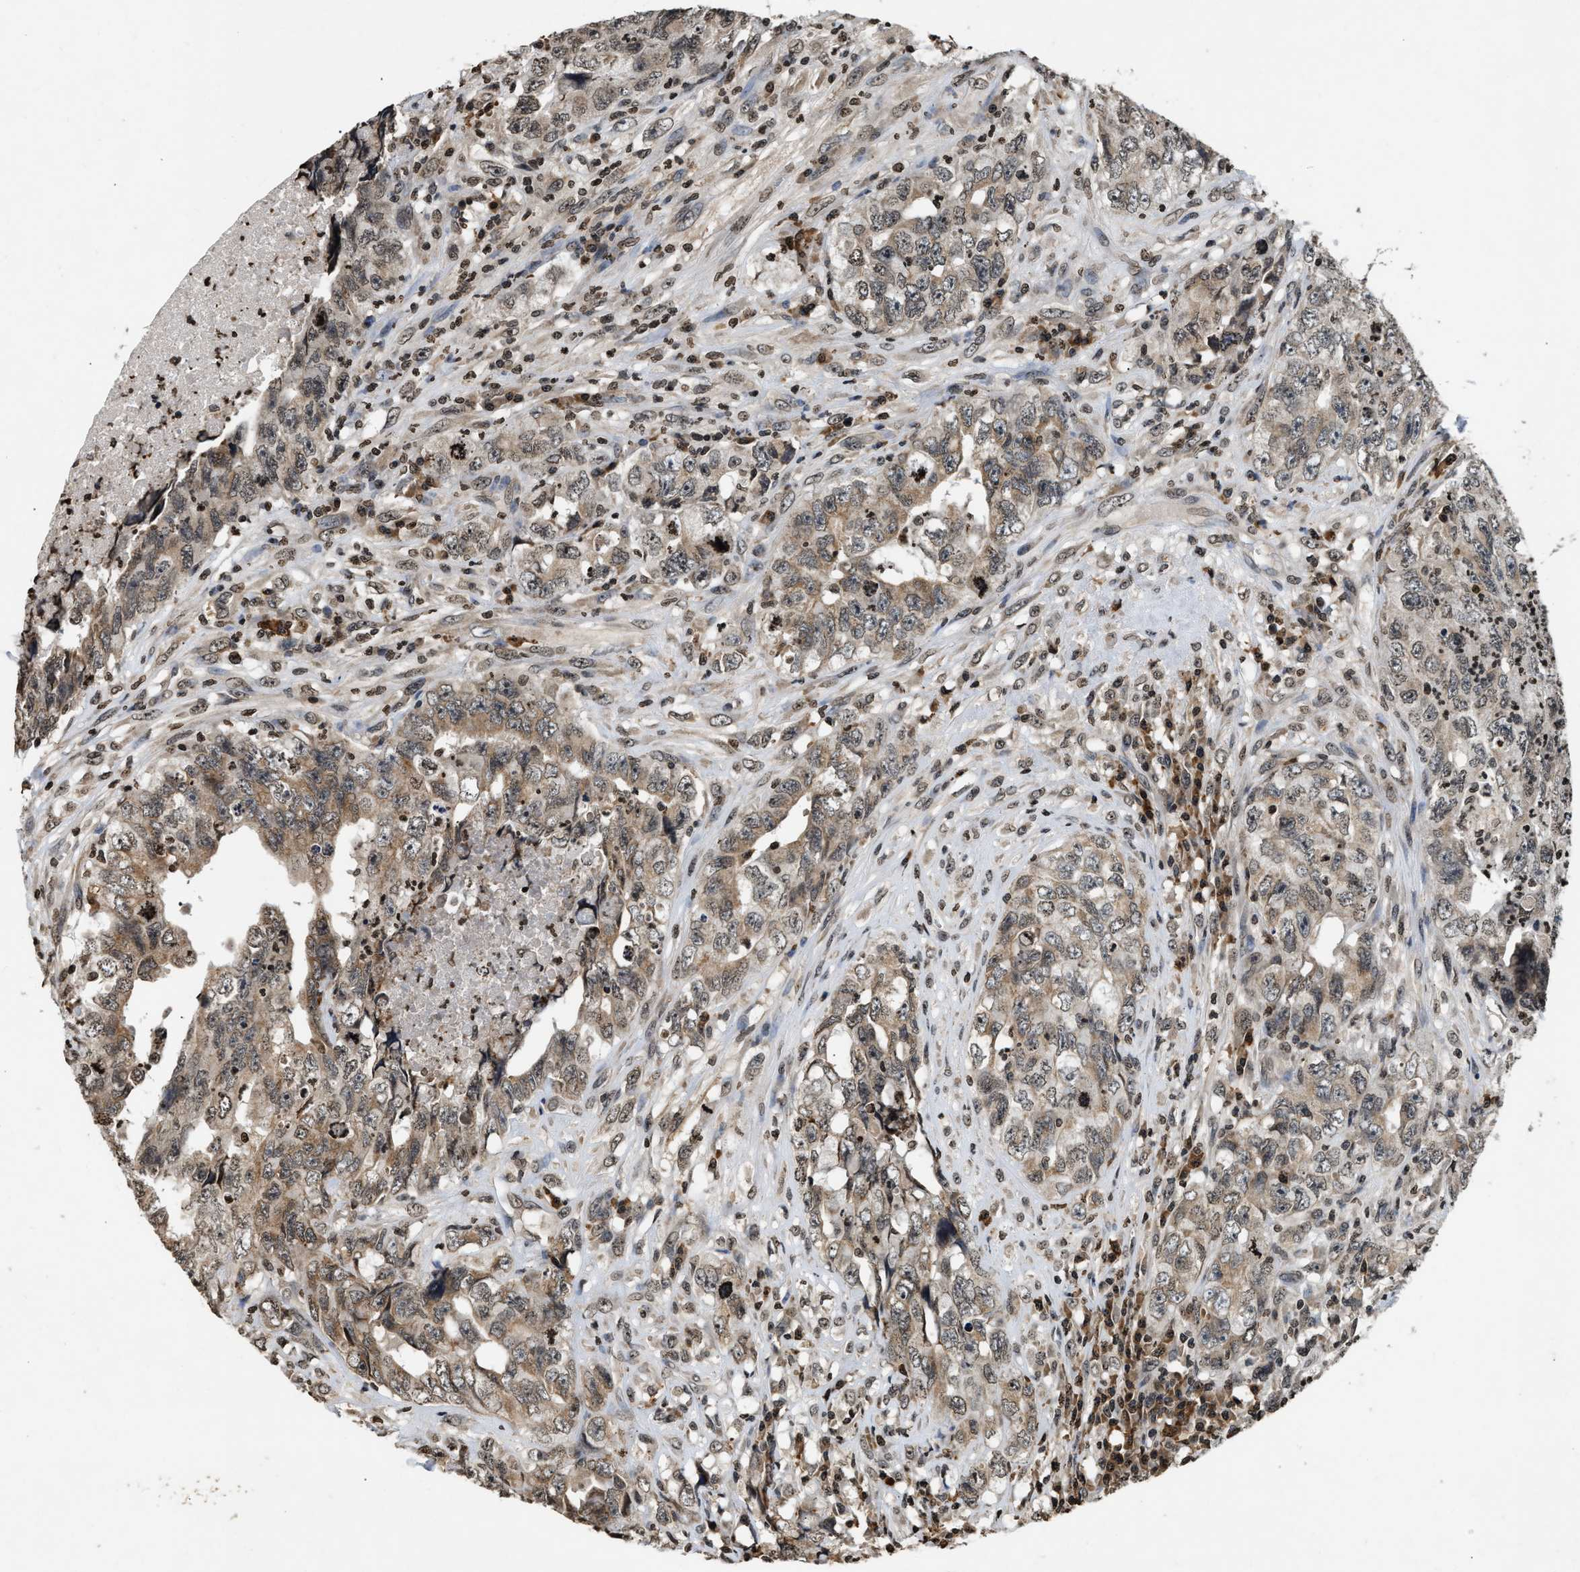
{"staining": {"intensity": "weak", "quantity": ">75%", "location": "cytoplasmic/membranous,nuclear"}, "tissue": "testis cancer", "cell_type": "Tumor cells", "image_type": "cancer", "snomed": [{"axis": "morphology", "description": "Carcinoma, Embryonal, NOS"}, {"axis": "topography", "description": "Testis"}], "caption": "About >75% of tumor cells in human testis cancer (embryonal carcinoma) demonstrate weak cytoplasmic/membranous and nuclear protein expression as visualized by brown immunohistochemical staining.", "gene": "DNASE1L3", "patient": {"sex": "male", "age": 32}}